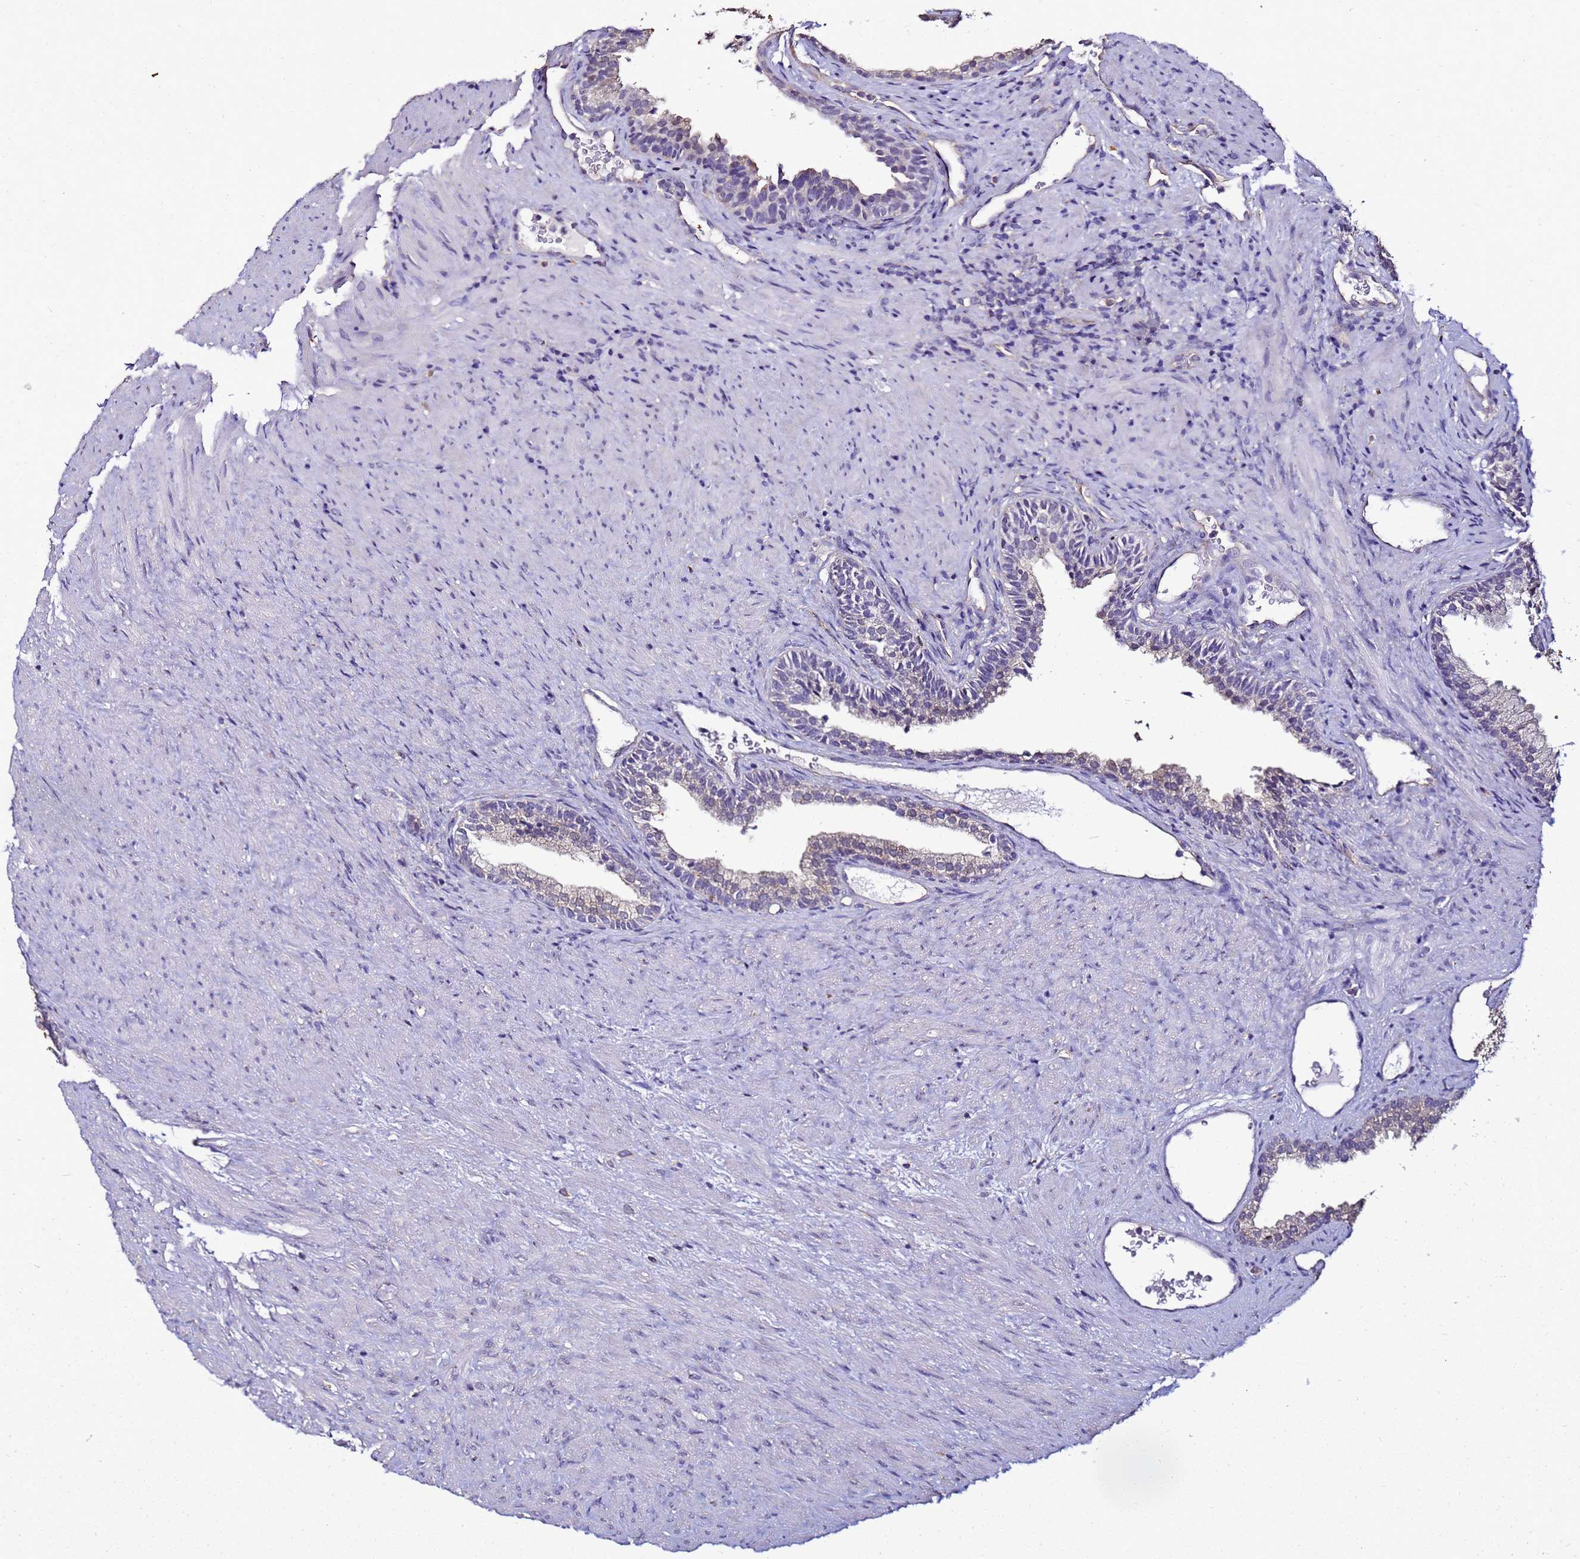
{"staining": {"intensity": "weak", "quantity": "<25%", "location": "cytoplasmic/membranous"}, "tissue": "prostate", "cell_type": "Glandular cells", "image_type": "normal", "snomed": [{"axis": "morphology", "description": "Normal tissue, NOS"}, {"axis": "topography", "description": "Prostate"}], "caption": "High power microscopy photomicrograph of an immunohistochemistry photomicrograph of benign prostate, revealing no significant positivity in glandular cells. The staining is performed using DAB brown chromogen with nuclei counter-stained in using hematoxylin.", "gene": "ENOPH1", "patient": {"sex": "male", "age": 76}}